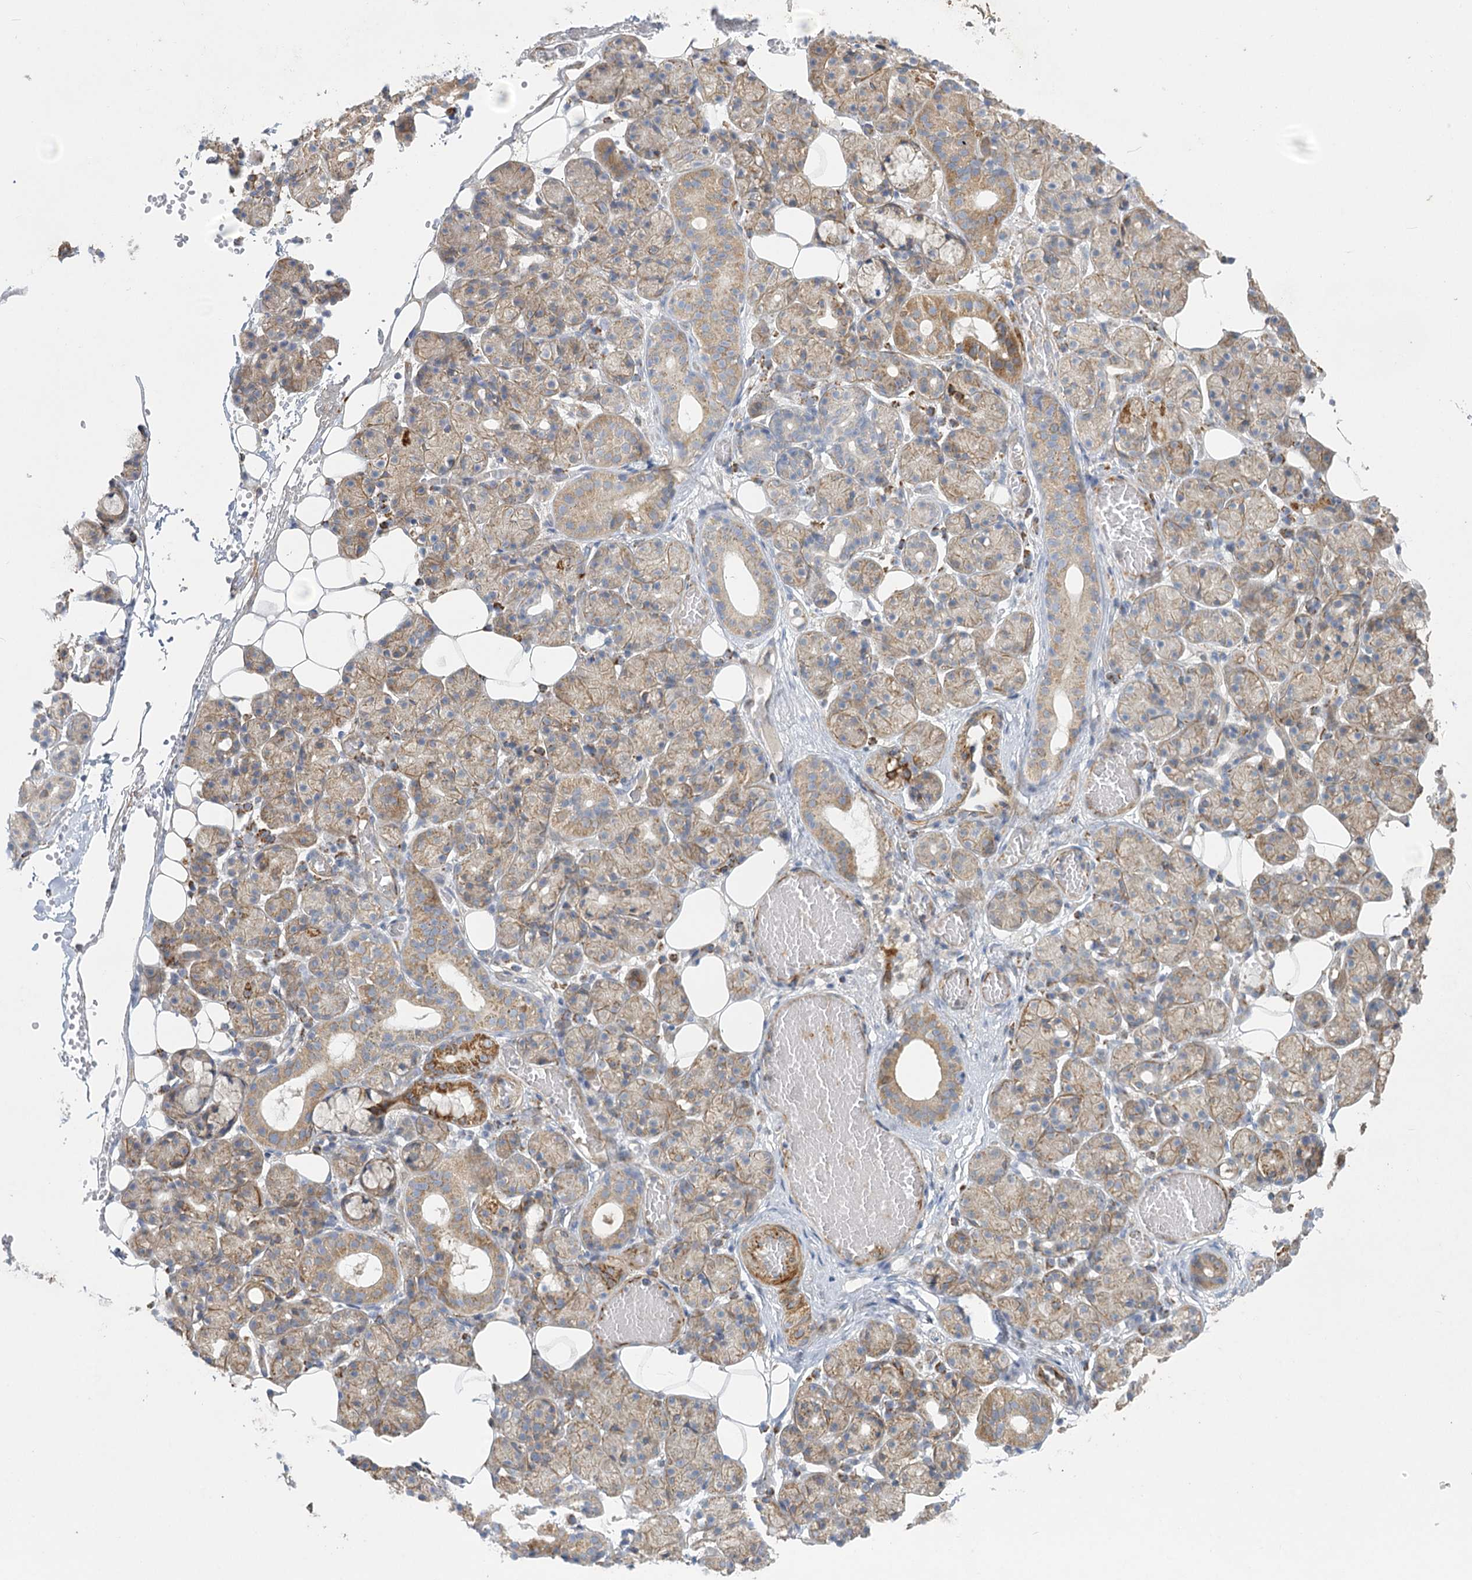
{"staining": {"intensity": "moderate", "quantity": ">75%", "location": "cytoplasmic/membranous"}, "tissue": "salivary gland", "cell_type": "Glandular cells", "image_type": "normal", "snomed": [{"axis": "morphology", "description": "Normal tissue, NOS"}, {"axis": "topography", "description": "Salivary gland"}], "caption": "This micrograph exhibits immunohistochemistry (IHC) staining of benign salivary gland, with medium moderate cytoplasmic/membranous positivity in about >75% of glandular cells.", "gene": "DHTKD1", "patient": {"sex": "male", "age": 63}}